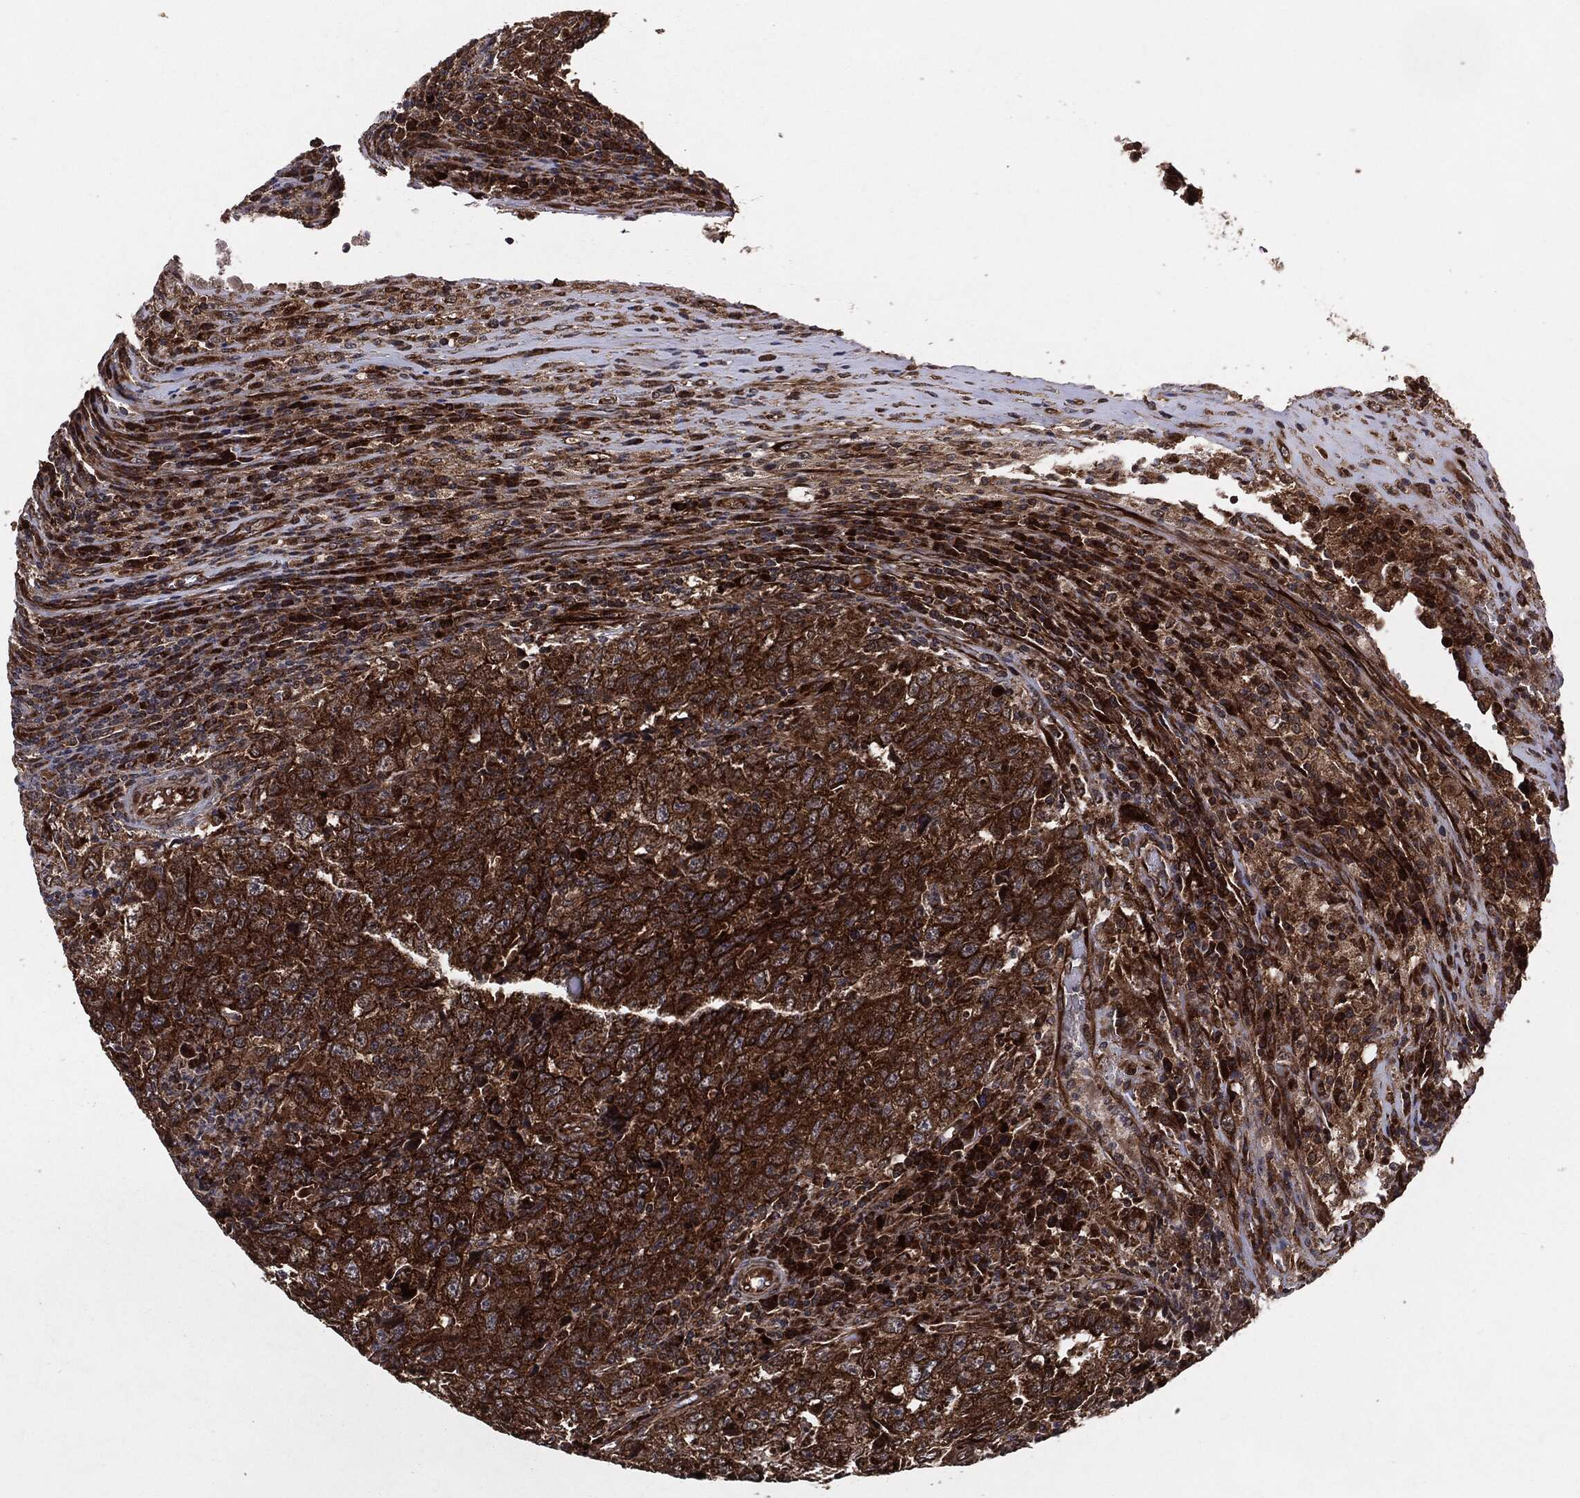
{"staining": {"intensity": "strong", "quantity": ">75%", "location": "cytoplasmic/membranous"}, "tissue": "testis cancer", "cell_type": "Tumor cells", "image_type": "cancer", "snomed": [{"axis": "morphology", "description": "Necrosis, NOS"}, {"axis": "morphology", "description": "Carcinoma, Embryonal, NOS"}, {"axis": "topography", "description": "Testis"}], "caption": "Testis cancer (embryonal carcinoma) stained for a protein (brown) shows strong cytoplasmic/membranous positive expression in about >75% of tumor cells.", "gene": "BCAR1", "patient": {"sex": "male", "age": 19}}